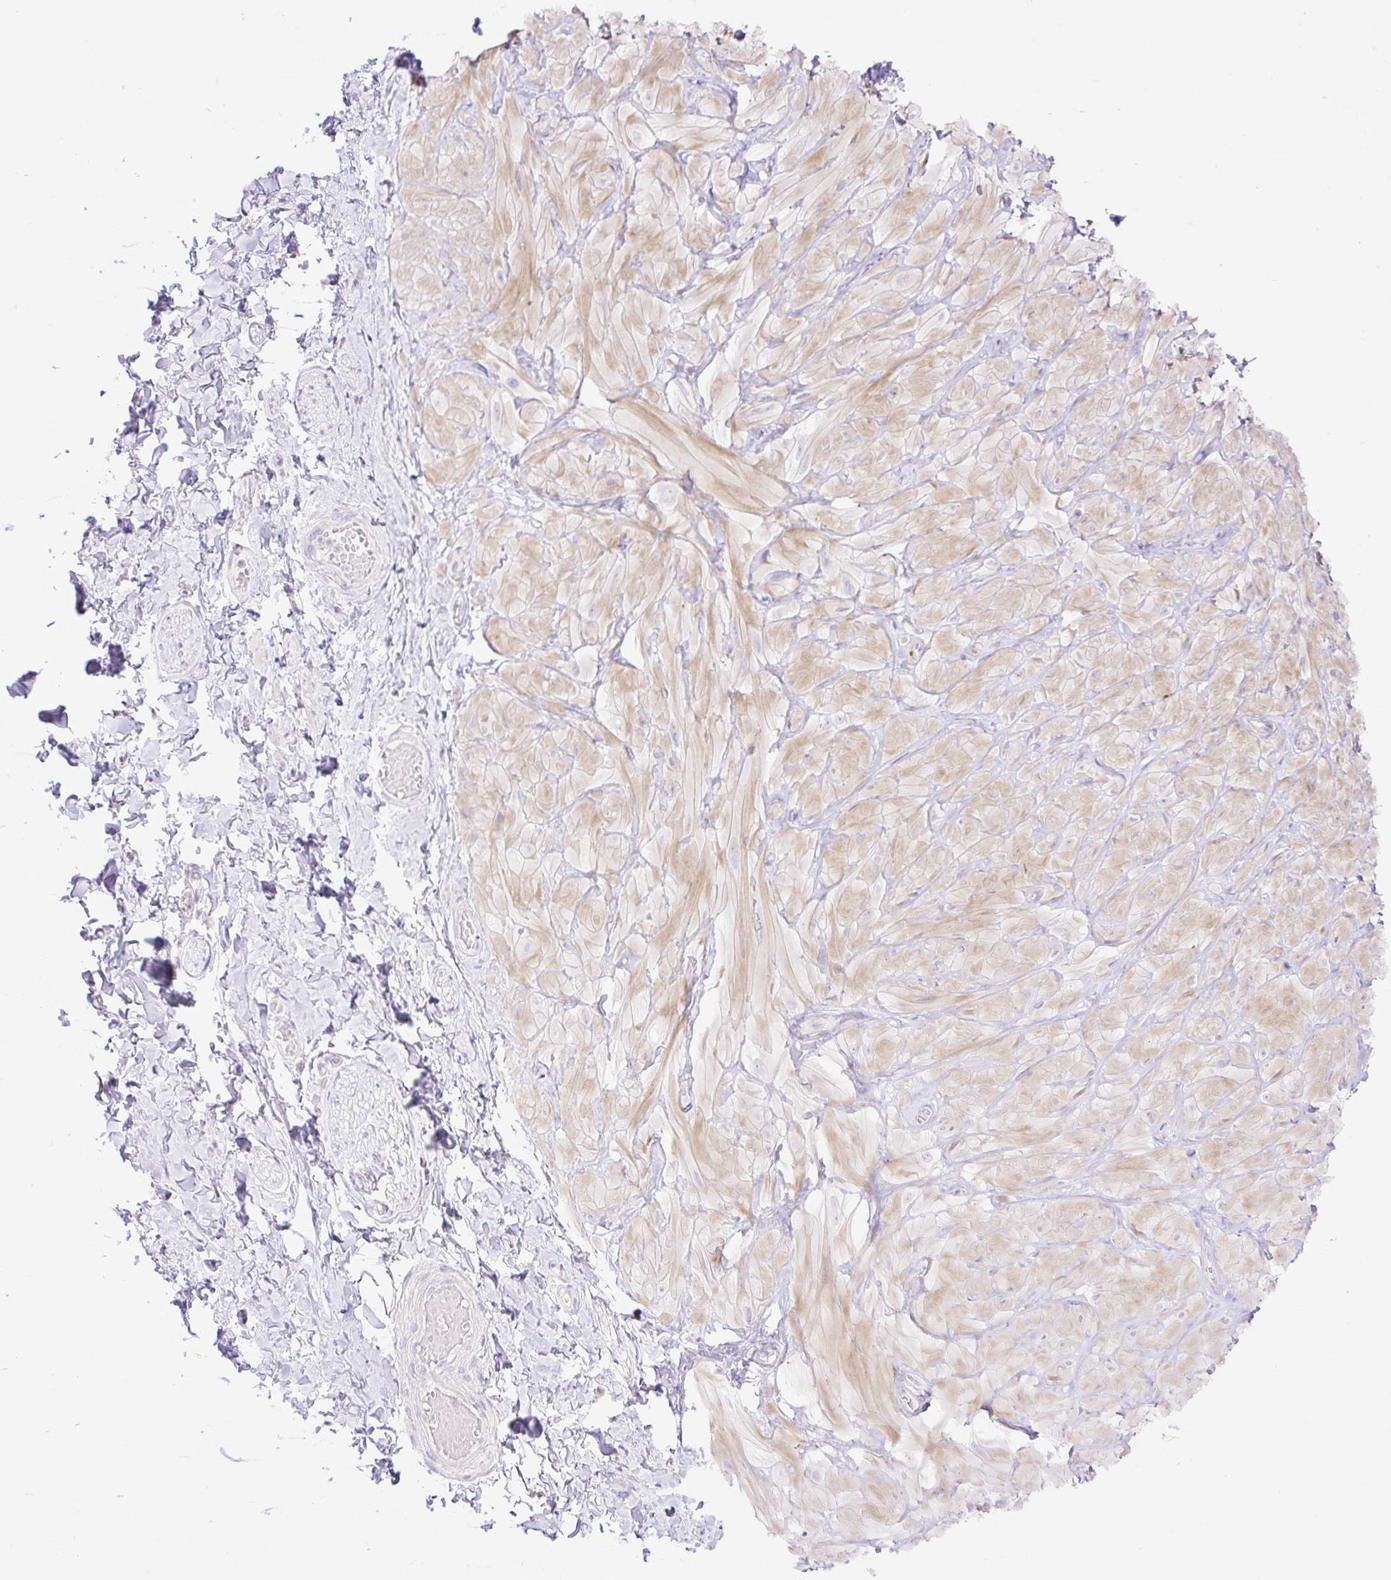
{"staining": {"intensity": "negative", "quantity": "none", "location": "none"}, "tissue": "adipose tissue", "cell_type": "Adipocytes", "image_type": "normal", "snomed": [{"axis": "morphology", "description": "Normal tissue, NOS"}, {"axis": "topography", "description": "Soft tissue"}, {"axis": "topography", "description": "Adipose tissue"}, {"axis": "topography", "description": "Vascular tissue"}, {"axis": "topography", "description": "Peripheral nerve tissue"}], "caption": "There is no significant staining in adipocytes of adipose tissue. (DAB IHC, high magnification).", "gene": "VPS25", "patient": {"sex": "male", "age": 29}}